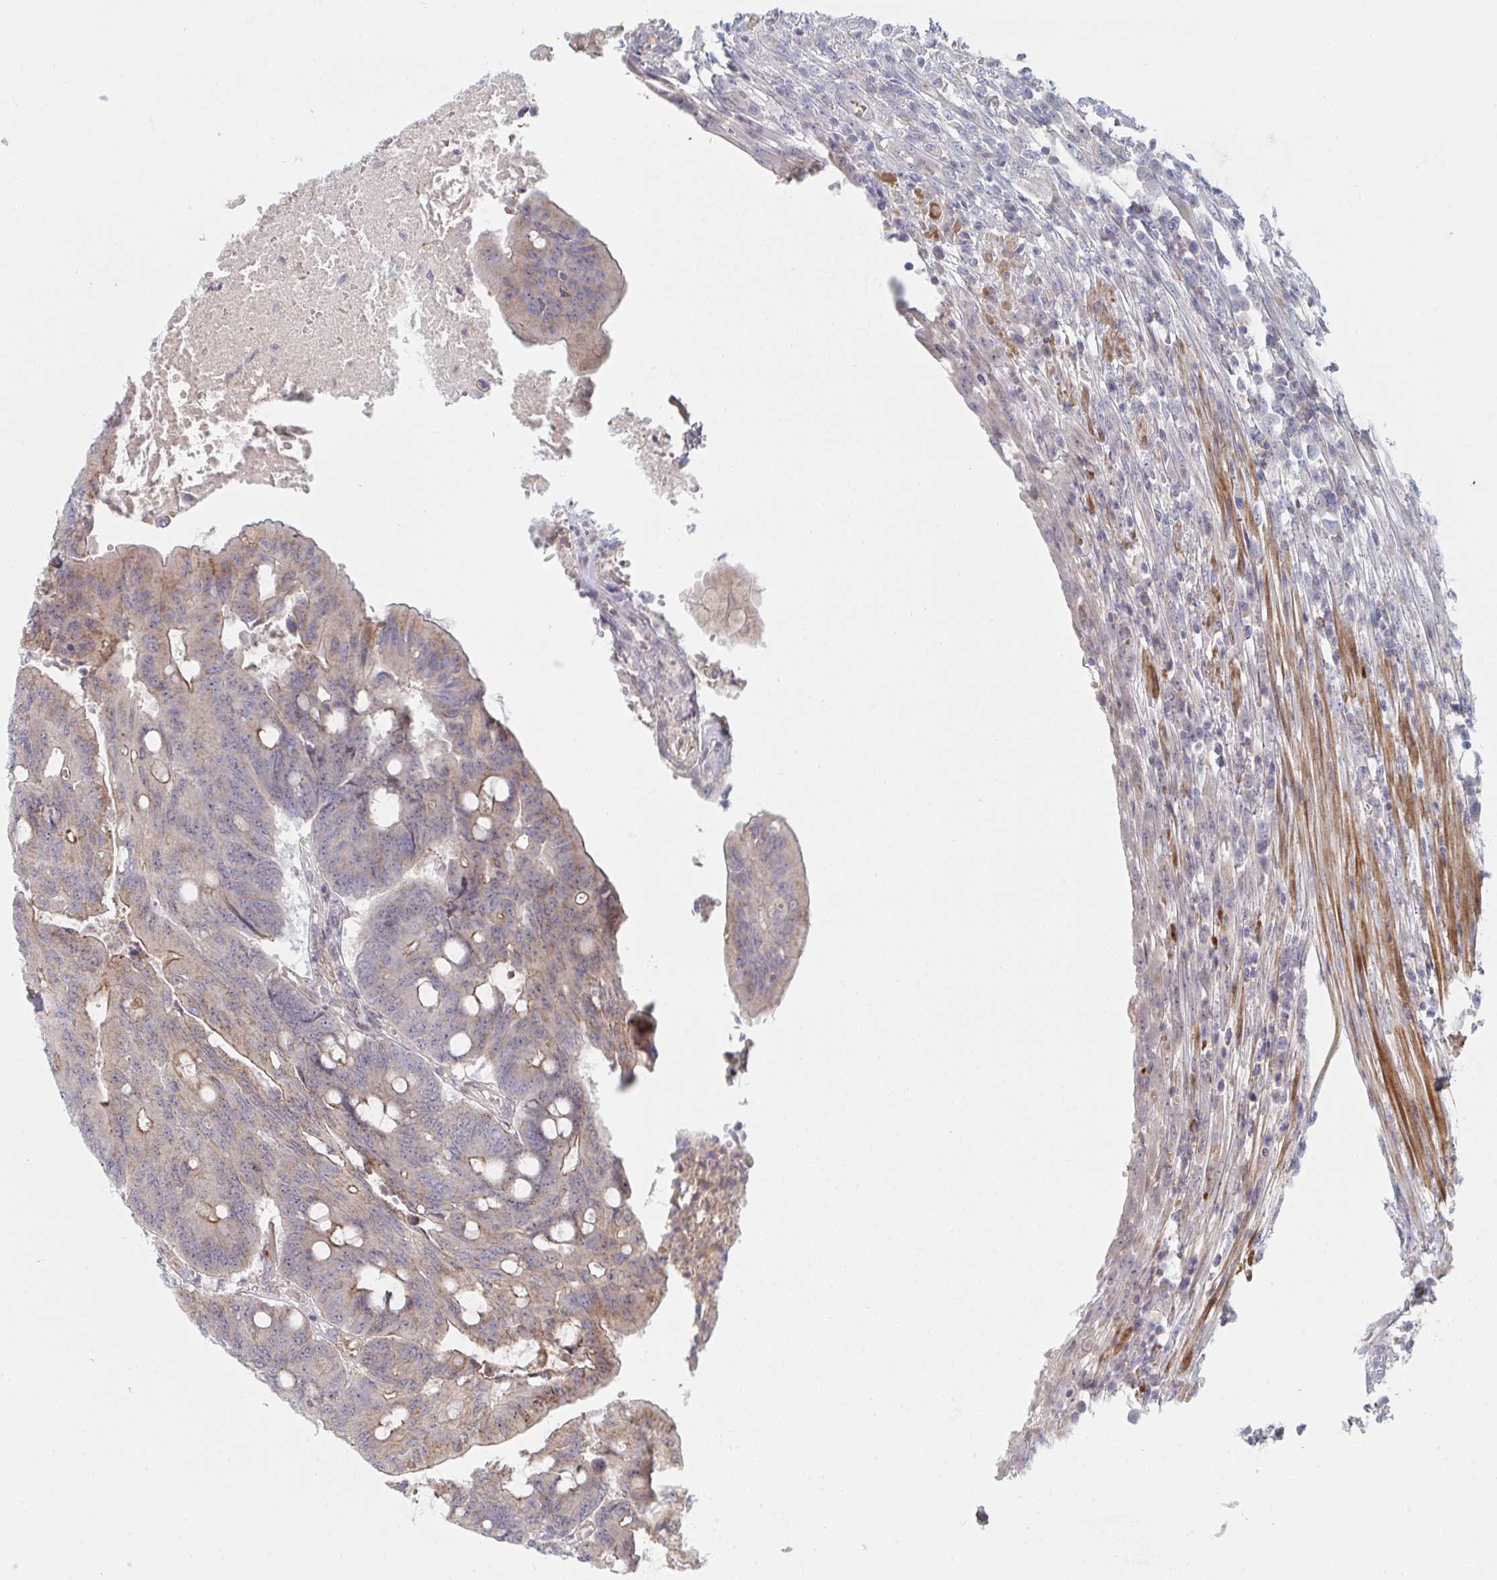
{"staining": {"intensity": "weak", "quantity": "25%-75%", "location": "cytoplasmic/membranous"}, "tissue": "colorectal cancer", "cell_type": "Tumor cells", "image_type": "cancer", "snomed": [{"axis": "morphology", "description": "Adenocarcinoma, NOS"}, {"axis": "topography", "description": "Colon"}], "caption": "Weak cytoplasmic/membranous positivity is identified in about 25%-75% of tumor cells in colorectal cancer (adenocarcinoma).", "gene": "TNFSF4", "patient": {"sex": "male", "age": 65}}